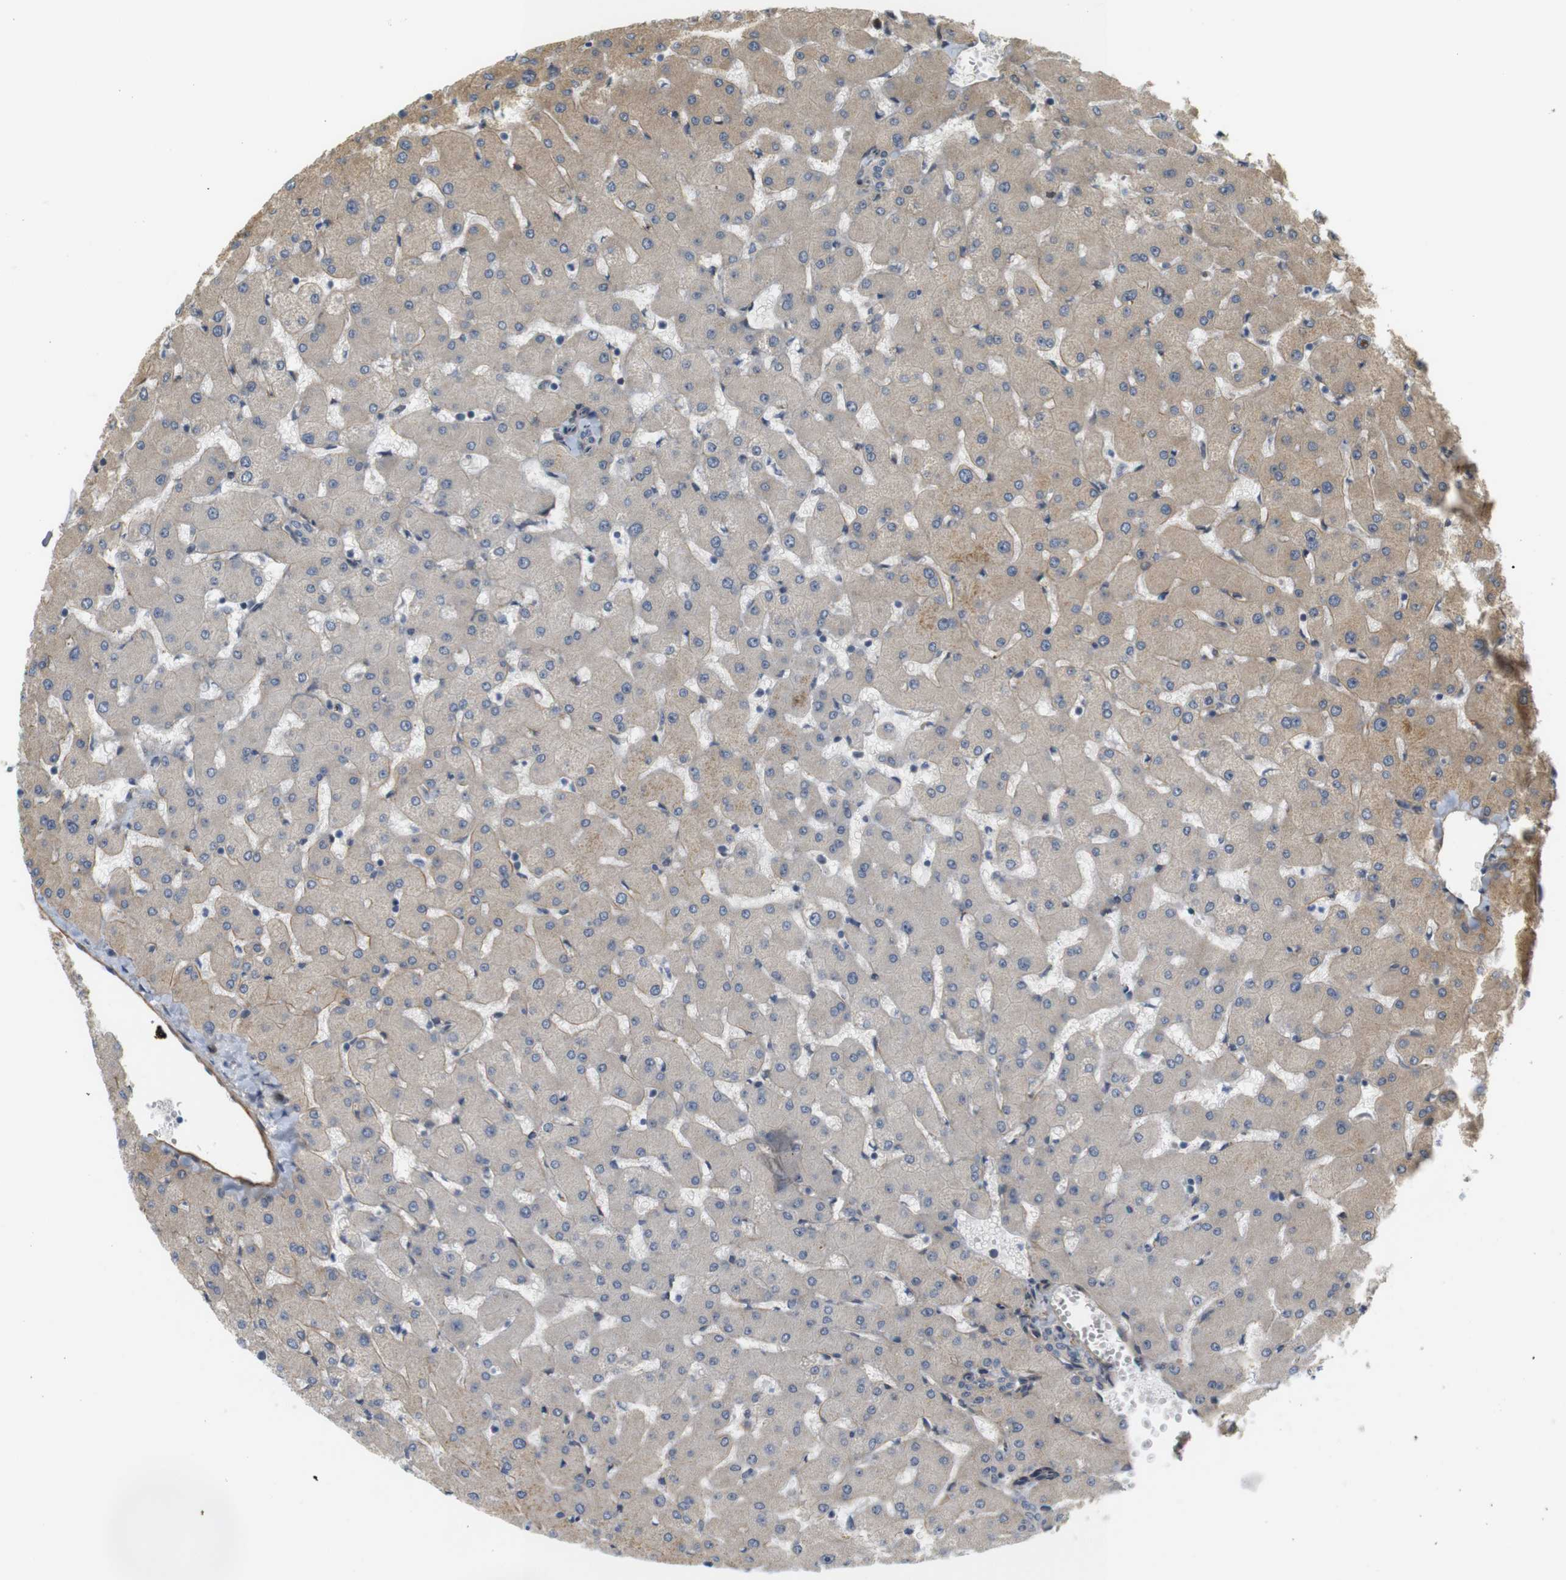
{"staining": {"intensity": "weak", "quantity": "<25%", "location": "cytoplasmic/membranous"}, "tissue": "liver", "cell_type": "Cholangiocytes", "image_type": "normal", "snomed": [{"axis": "morphology", "description": "Normal tissue, NOS"}, {"axis": "topography", "description": "Liver"}], "caption": "Human liver stained for a protein using immunohistochemistry demonstrates no expression in cholangiocytes.", "gene": "TSPAN9", "patient": {"sex": "female", "age": 63}}